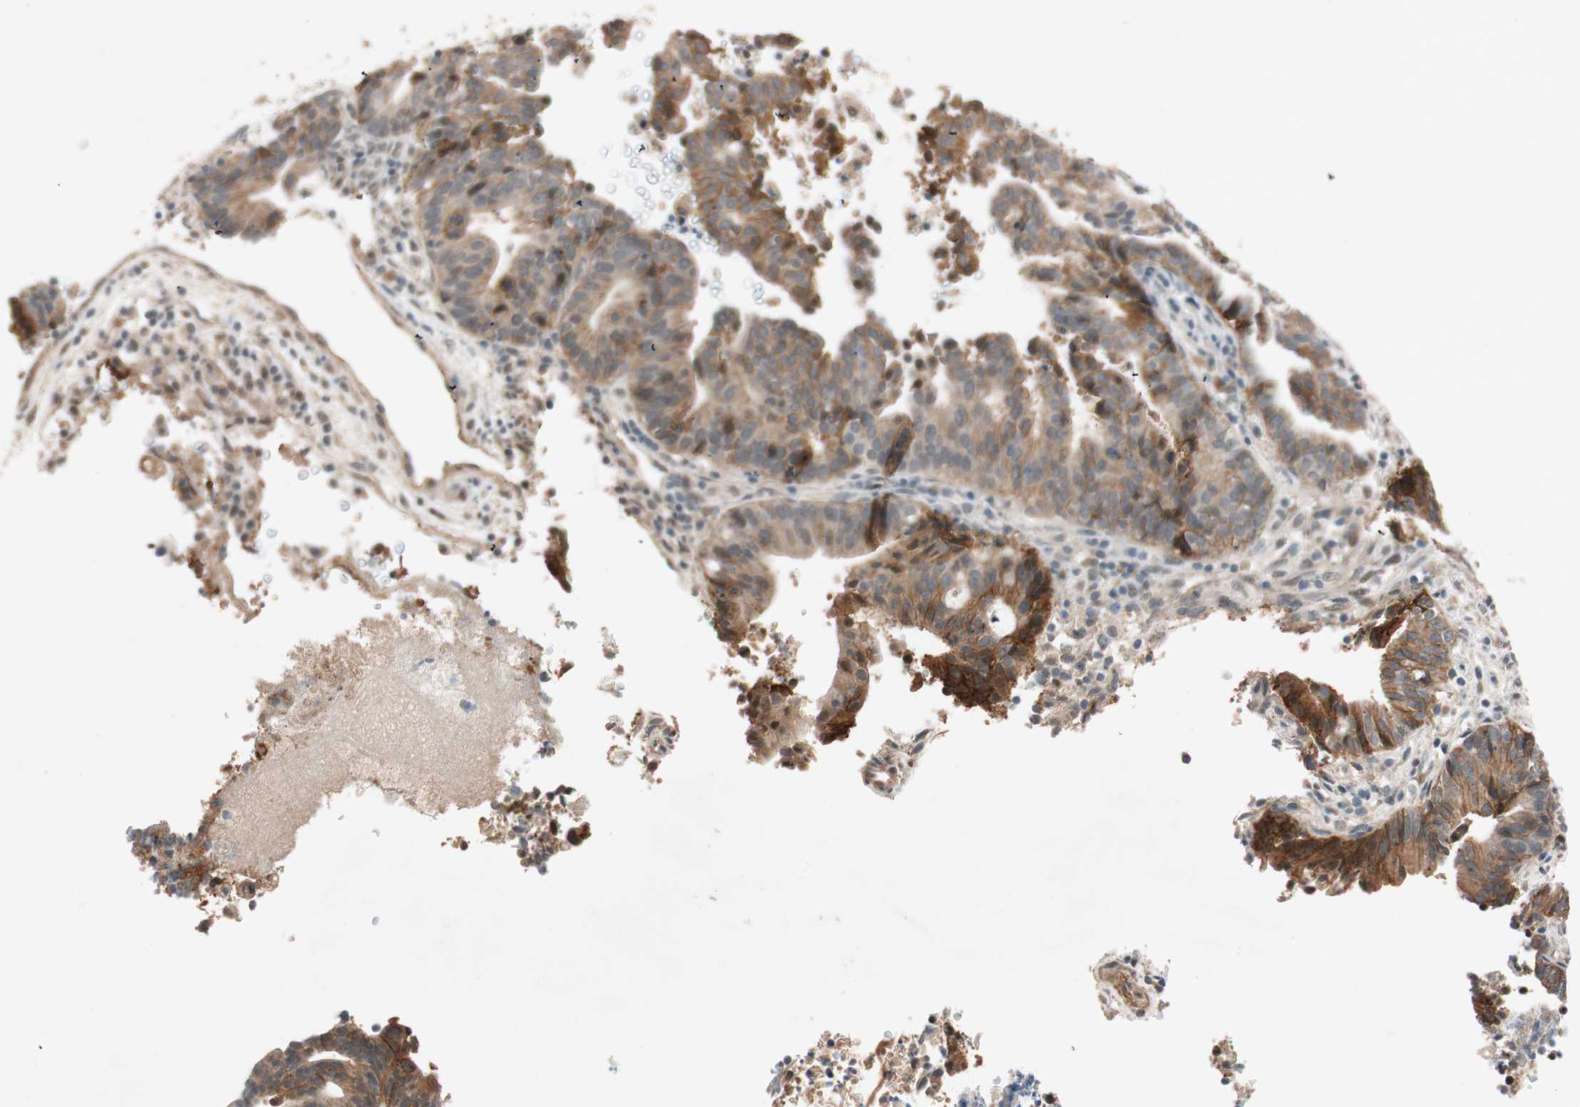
{"staining": {"intensity": "strong", "quantity": ">75%", "location": "cytoplasmic/membranous"}, "tissue": "endometrial cancer", "cell_type": "Tumor cells", "image_type": "cancer", "snomed": [{"axis": "morphology", "description": "Adenocarcinoma, NOS"}, {"axis": "topography", "description": "Uterus"}], "caption": "Strong cytoplasmic/membranous protein positivity is present in about >75% of tumor cells in endometrial cancer (adenocarcinoma).", "gene": "EPHA6", "patient": {"sex": "female", "age": 83}}